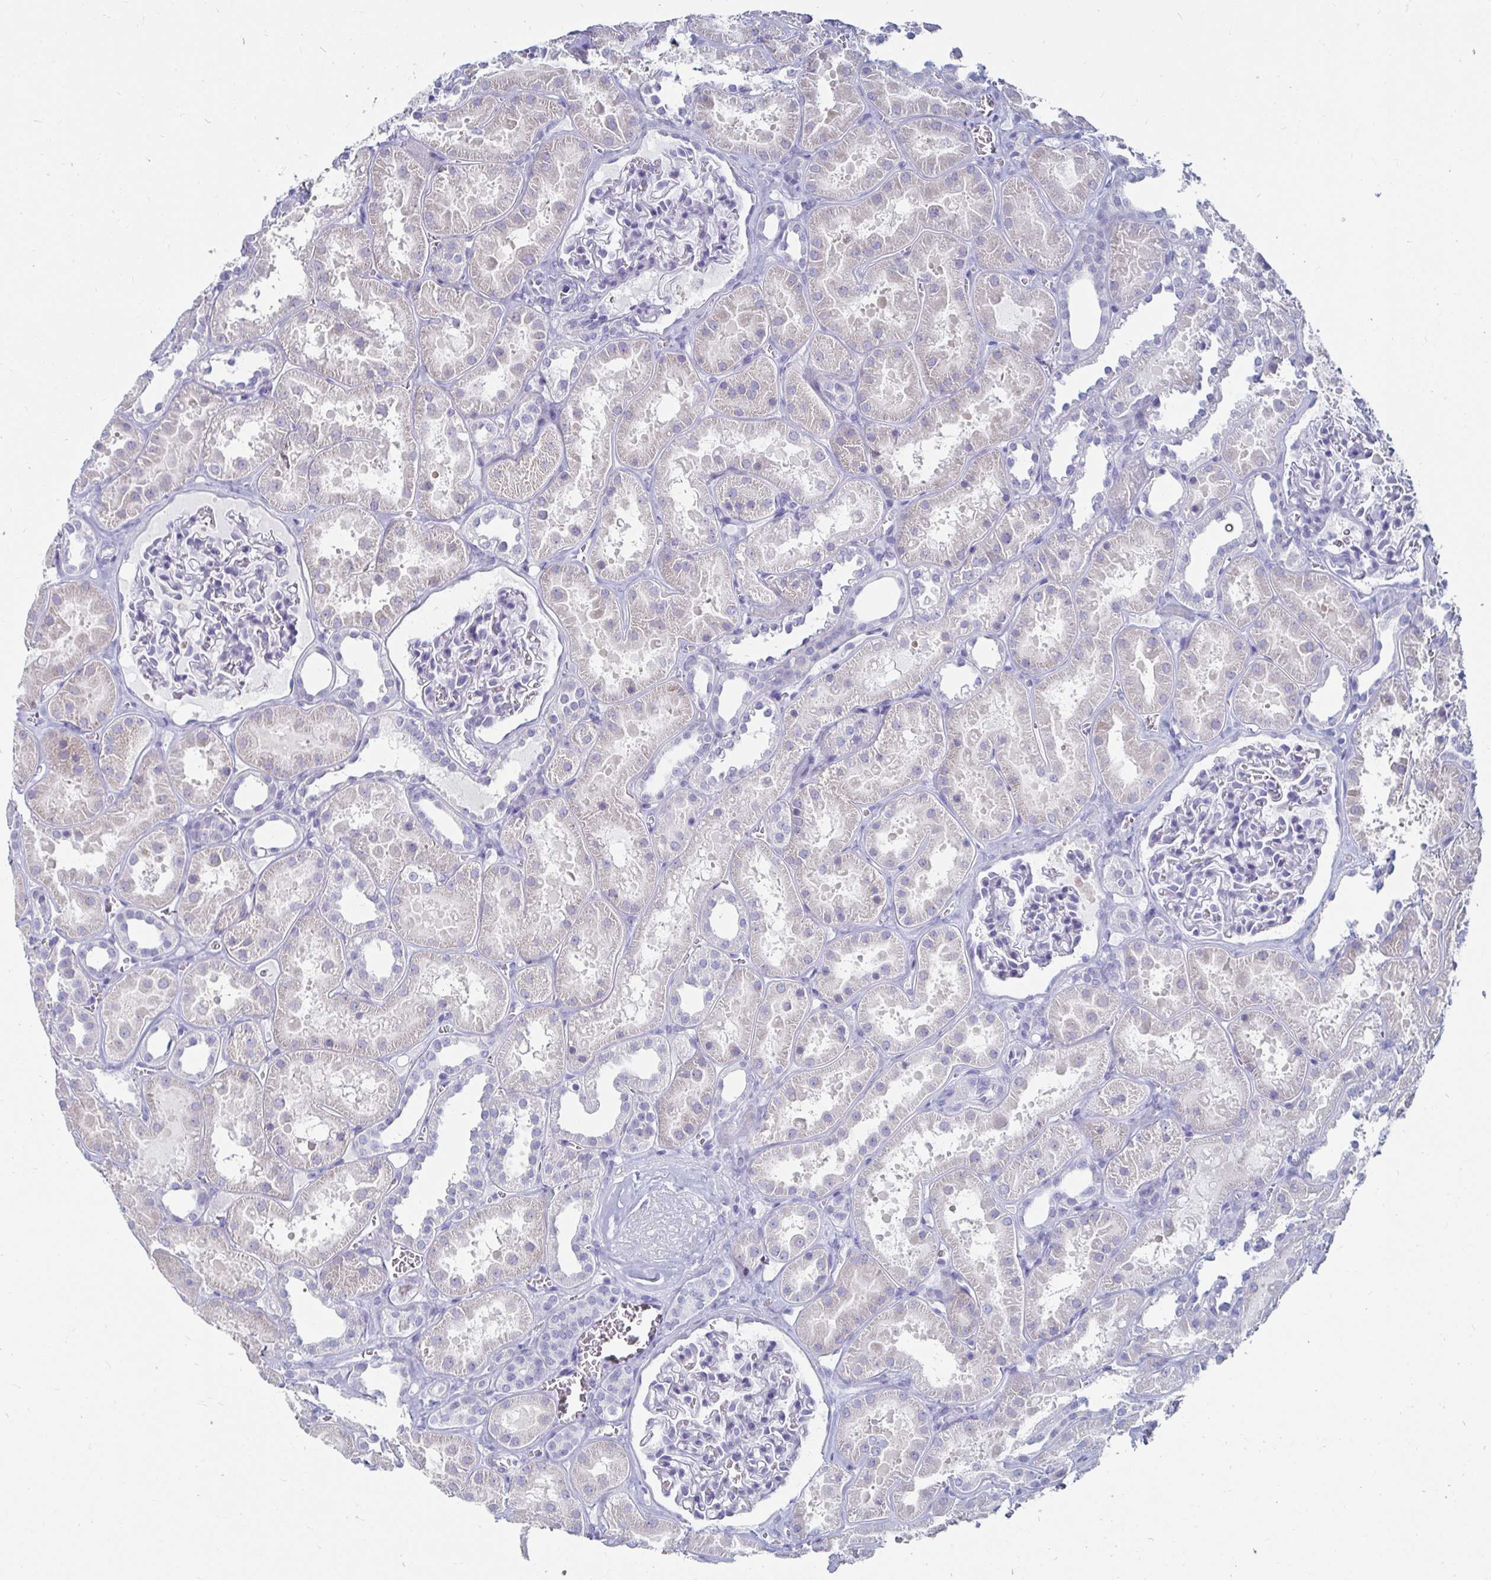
{"staining": {"intensity": "negative", "quantity": "none", "location": "none"}, "tissue": "kidney", "cell_type": "Cells in glomeruli", "image_type": "normal", "snomed": [{"axis": "morphology", "description": "Normal tissue, NOS"}, {"axis": "topography", "description": "Kidney"}], "caption": "High power microscopy histopathology image of an IHC image of unremarkable kidney, revealing no significant positivity in cells in glomeruli. The staining was performed using DAB to visualize the protein expression in brown, while the nuclei were stained in blue with hematoxylin (Magnification: 20x).", "gene": "CA9", "patient": {"sex": "female", "age": 41}}